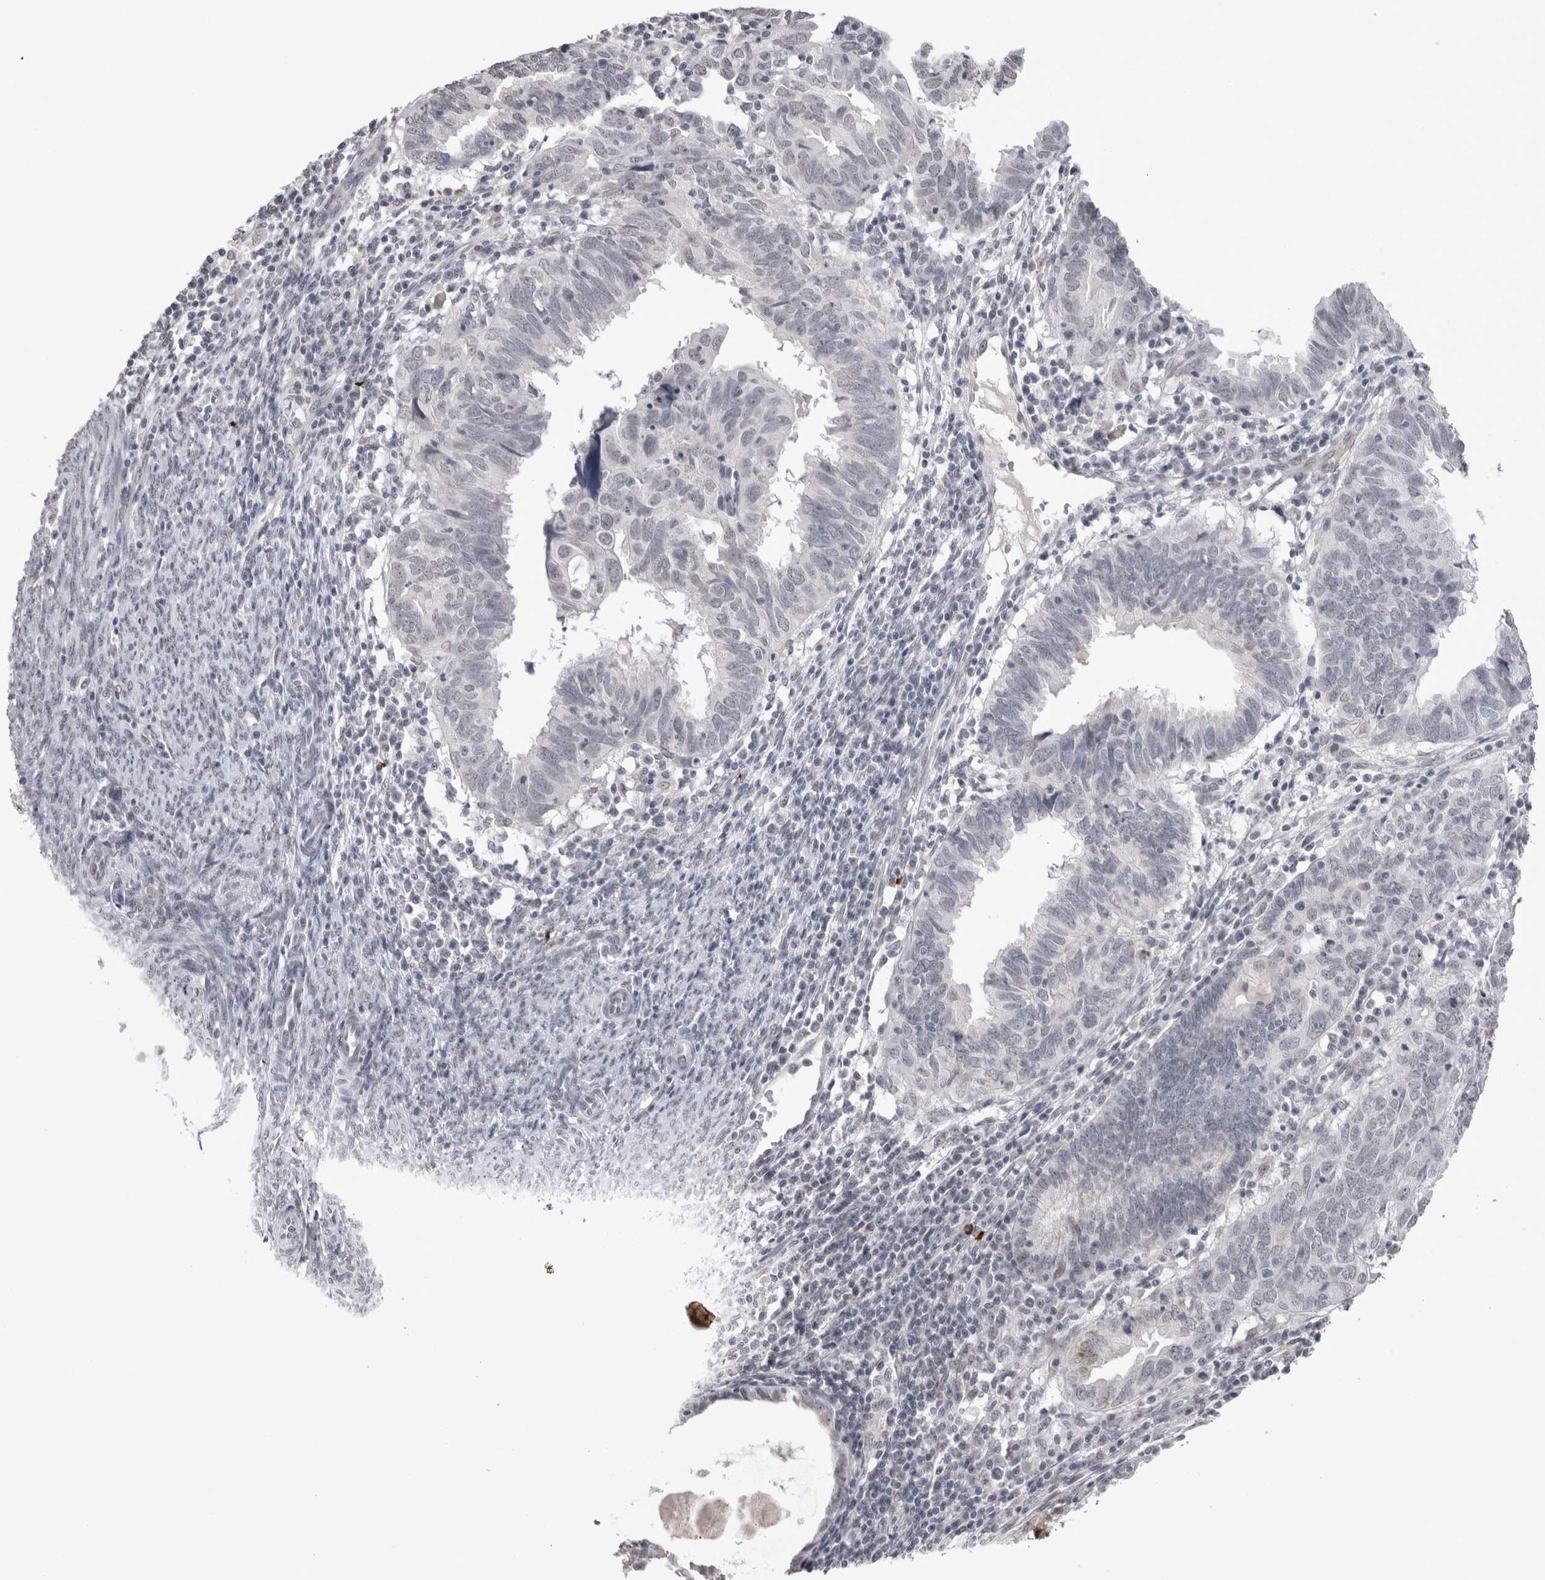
{"staining": {"intensity": "negative", "quantity": "none", "location": "none"}, "tissue": "endometrial cancer", "cell_type": "Tumor cells", "image_type": "cancer", "snomed": [{"axis": "morphology", "description": "Adenocarcinoma, NOS"}, {"axis": "topography", "description": "Uterus"}], "caption": "Histopathology image shows no protein positivity in tumor cells of adenocarcinoma (endometrial) tissue. The staining is performed using DAB brown chromogen with nuclei counter-stained in using hematoxylin.", "gene": "DDX4", "patient": {"sex": "female", "age": 77}}